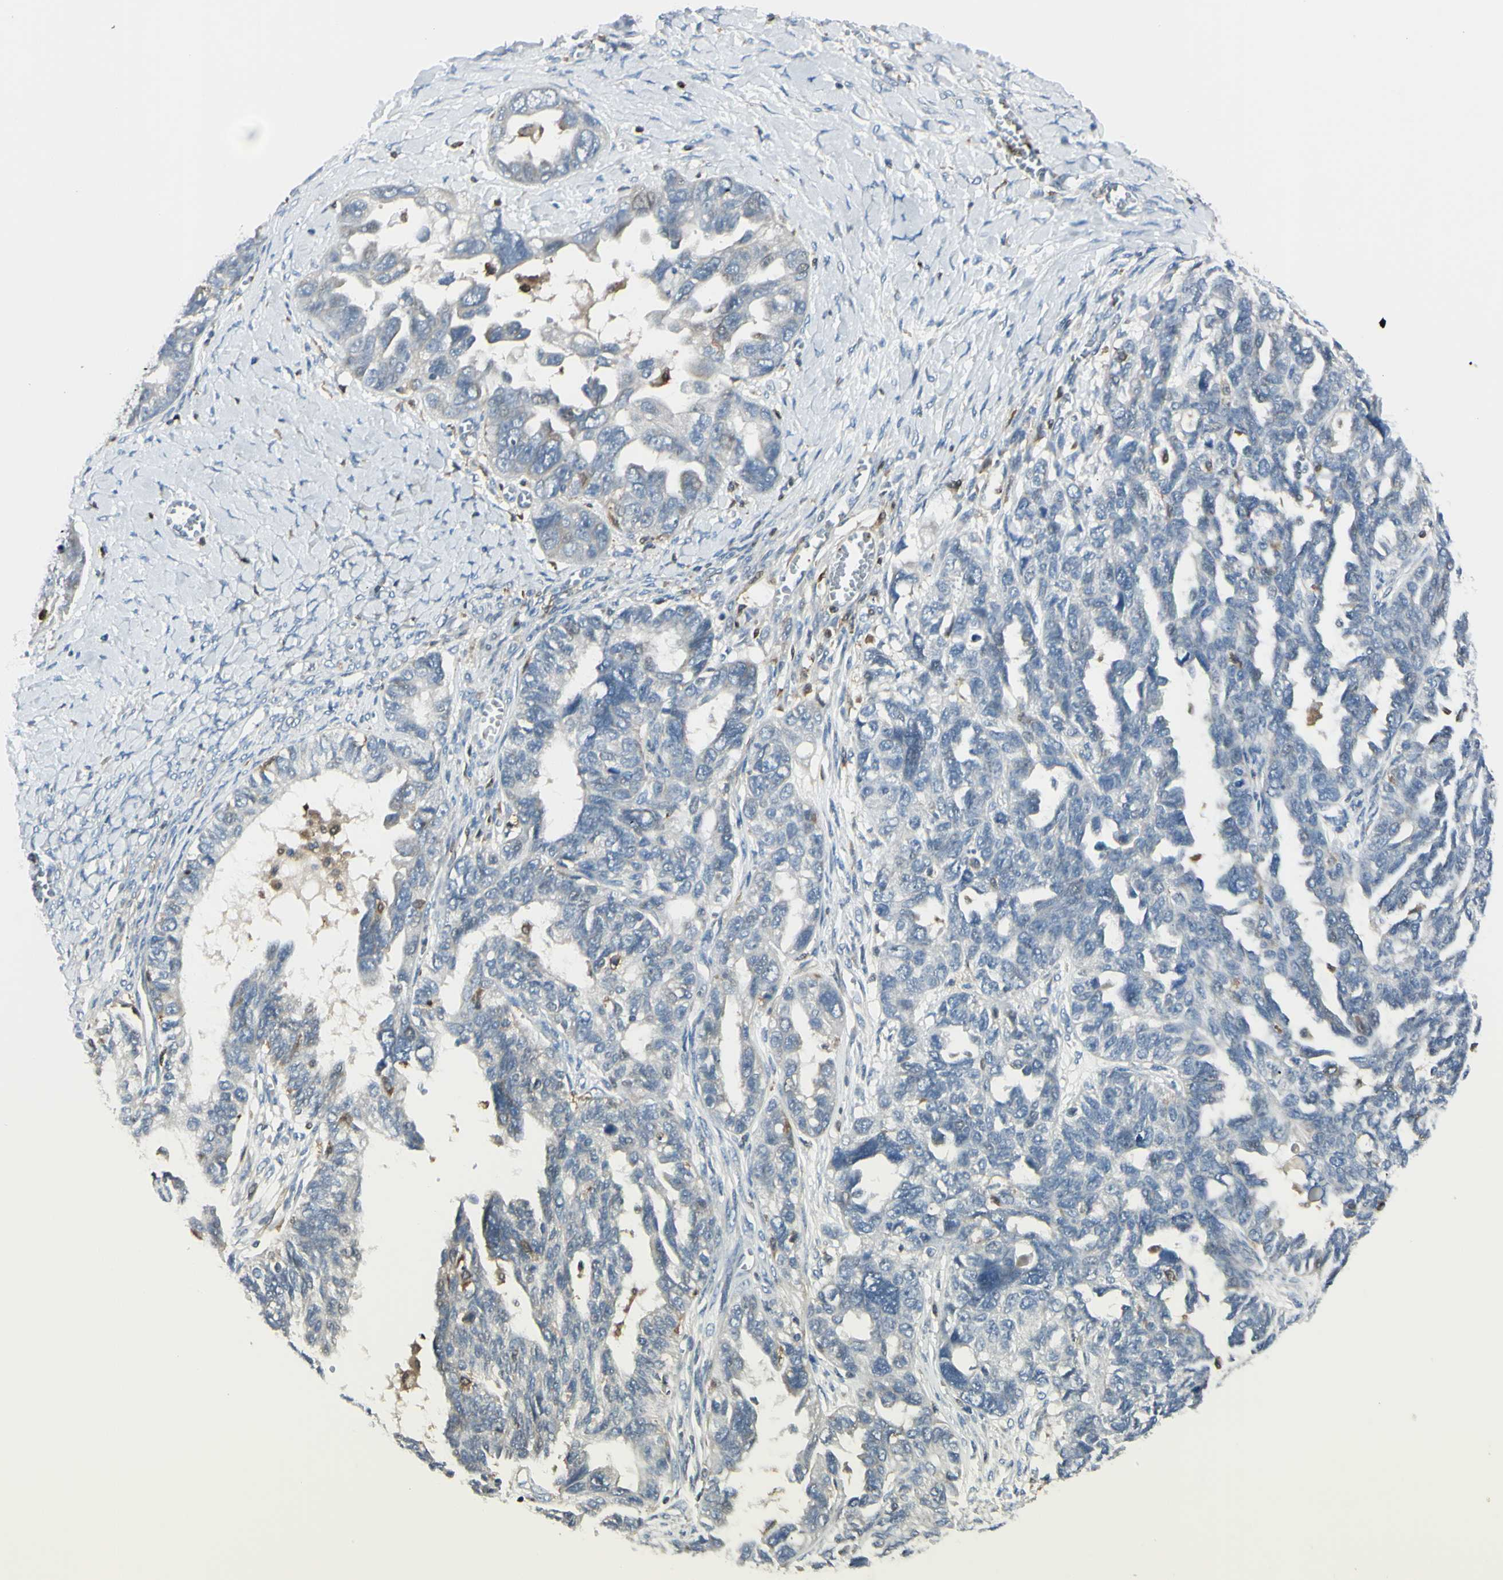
{"staining": {"intensity": "weak", "quantity": "<25%", "location": "cytoplasmic/membranous"}, "tissue": "ovarian cancer", "cell_type": "Tumor cells", "image_type": "cancer", "snomed": [{"axis": "morphology", "description": "Cystadenocarcinoma, serous, NOS"}, {"axis": "topography", "description": "Ovary"}], "caption": "DAB immunohistochemical staining of human ovarian cancer reveals no significant positivity in tumor cells.", "gene": "CYRIB", "patient": {"sex": "female", "age": 79}}